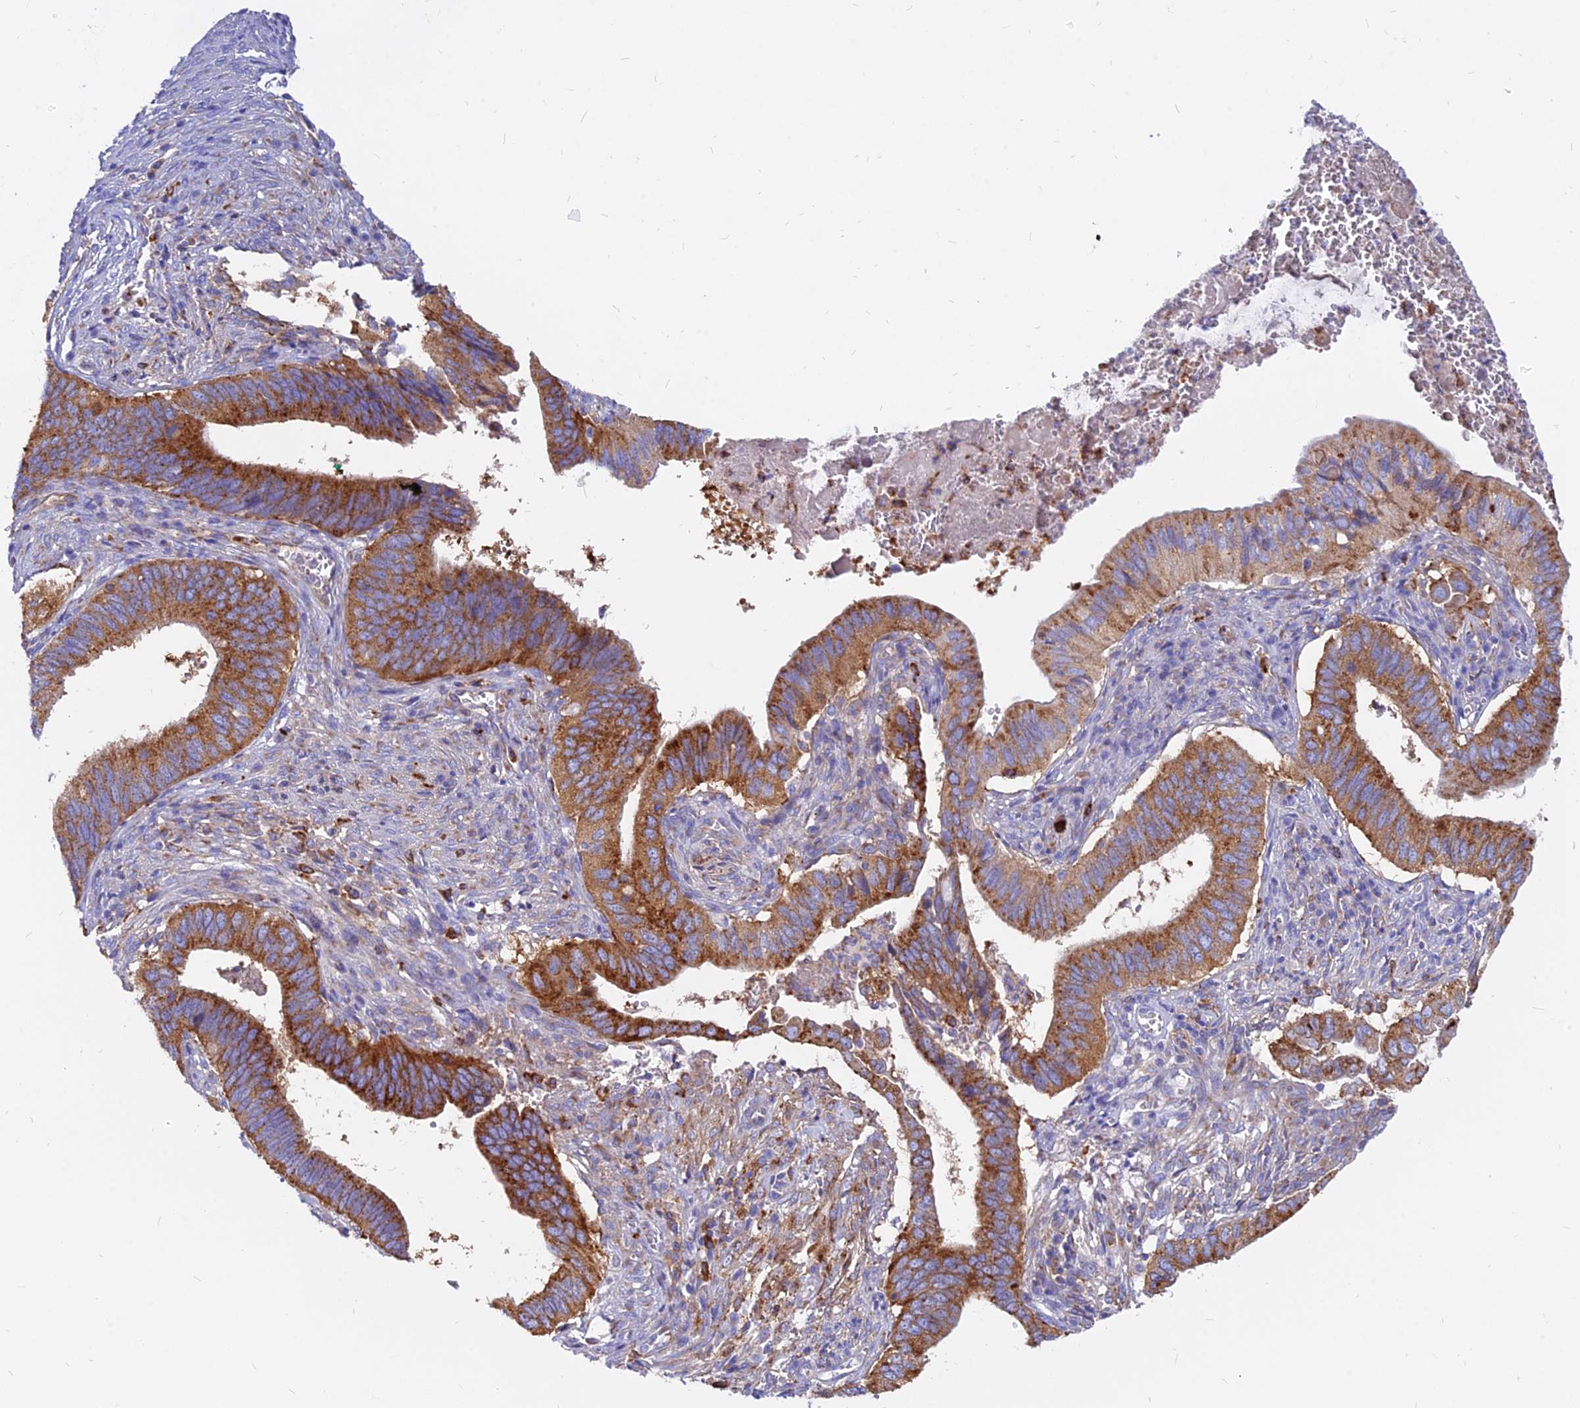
{"staining": {"intensity": "strong", "quantity": ">75%", "location": "cytoplasmic/membranous"}, "tissue": "cervical cancer", "cell_type": "Tumor cells", "image_type": "cancer", "snomed": [{"axis": "morphology", "description": "Adenocarcinoma, NOS"}, {"axis": "topography", "description": "Cervix"}], "caption": "Immunohistochemical staining of human cervical adenocarcinoma exhibits strong cytoplasmic/membranous protein staining in about >75% of tumor cells.", "gene": "AGTRAP", "patient": {"sex": "female", "age": 42}}